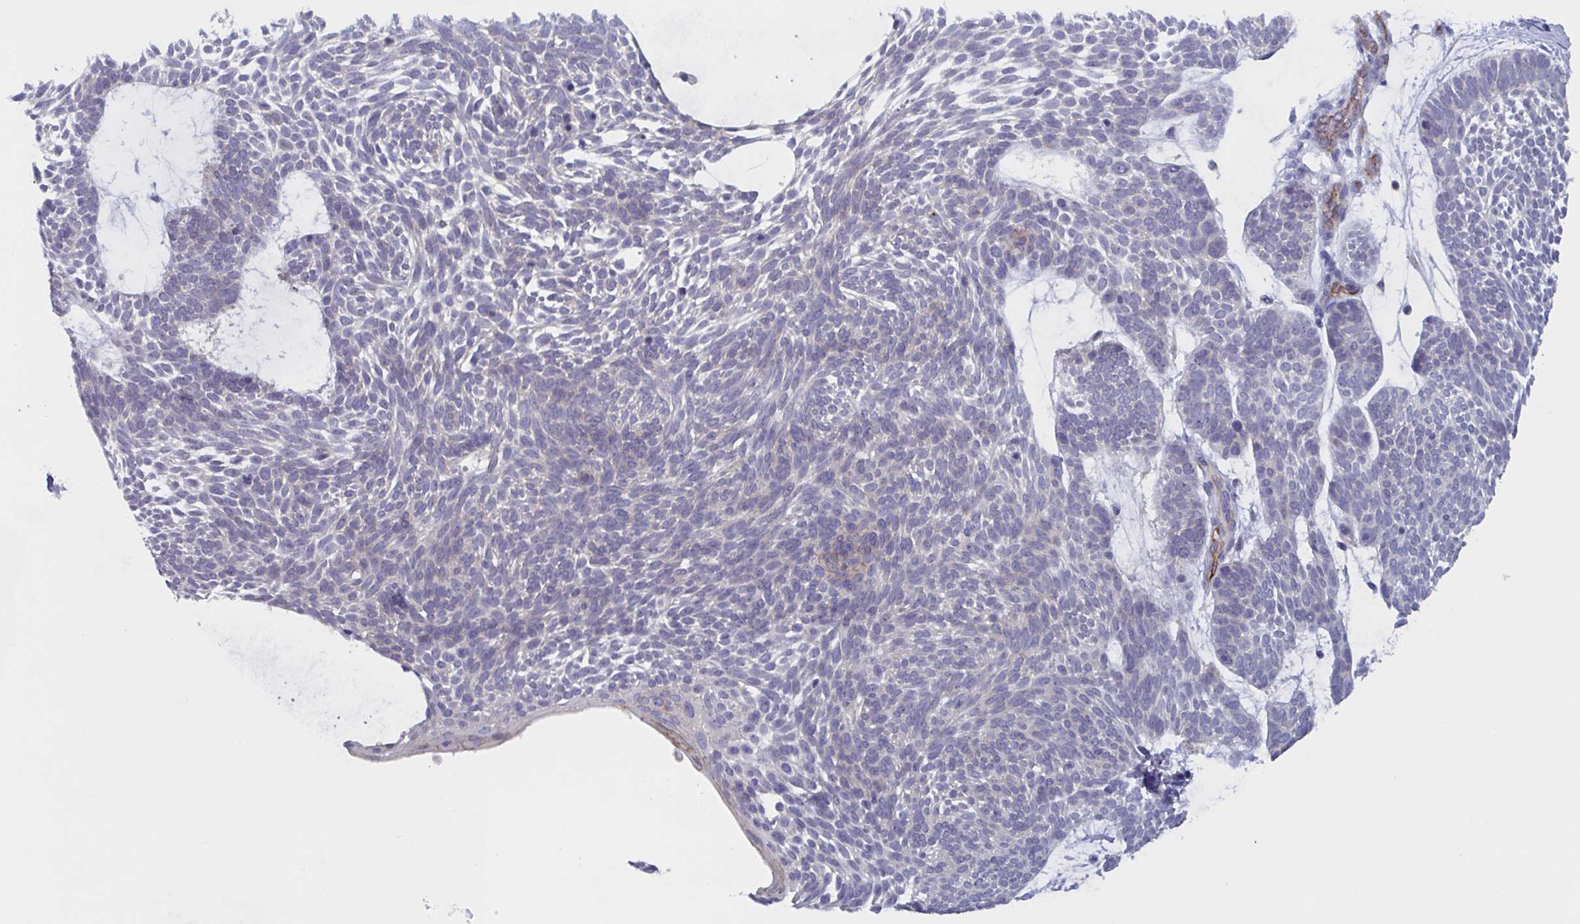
{"staining": {"intensity": "negative", "quantity": "none", "location": "none"}, "tissue": "skin cancer", "cell_type": "Tumor cells", "image_type": "cancer", "snomed": [{"axis": "morphology", "description": "Basal cell carcinoma"}, {"axis": "topography", "description": "Skin"}, {"axis": "topography", "description": "Skin of face"}], "caption": "Immunohistochemistry (IHC) histopathology image of human skin basal cell carcinoma stained for a protein (brown), which exhibits no expression in tumor cells. The staining was performed using DAB to visualize the protein expression in brown, while the nuclei were stained in blue with hematoxylin (Magnification: 20x).", "gene": "ST14", "patient": {"sex": "male", "age": 83}}